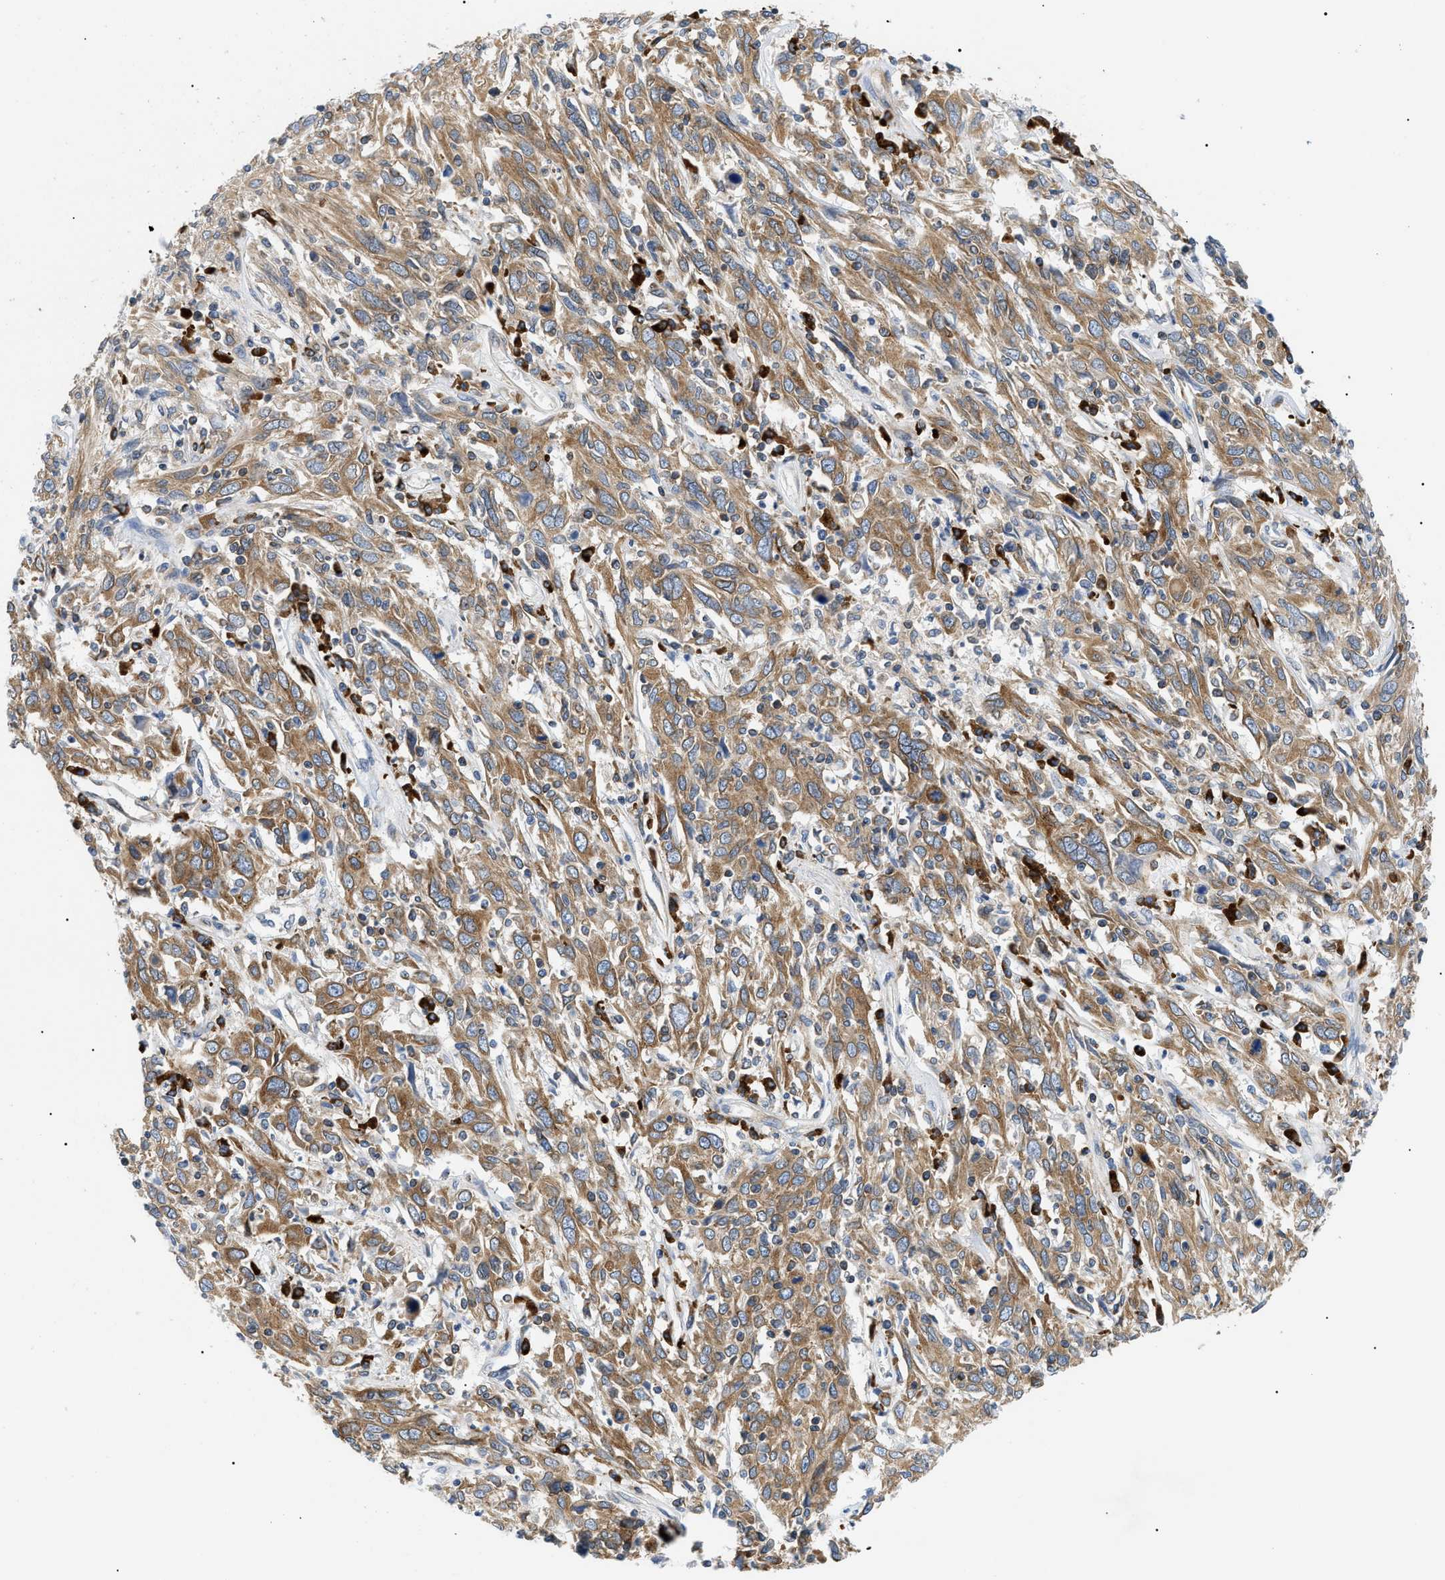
{"staining": {"intensity": "moderate", "quantity": ">75%", "location": "cytoplasmic/membranous"}, "tissue": "cervical cancer", "cell_type": "Tumor cells", "image_type": "cancer", "snomed": [{"axis": "morphology", "description": "Squamous cell carcinoma, NOS"}, {"axis": "topography", "description": "Cervix"}], "caption": "High-magnification brightfield microscopy of cervical cancer stained with DAB (3,3'-diaminobenzidine) (brown) and counterstained with hematoxylin (blue). tumor cells exhibit moderate cytoplasmic/membranous expression is seen in approximately>75% of cells.", "gene": "DERL1", "patient": {"sex": "female", "age": 46}}